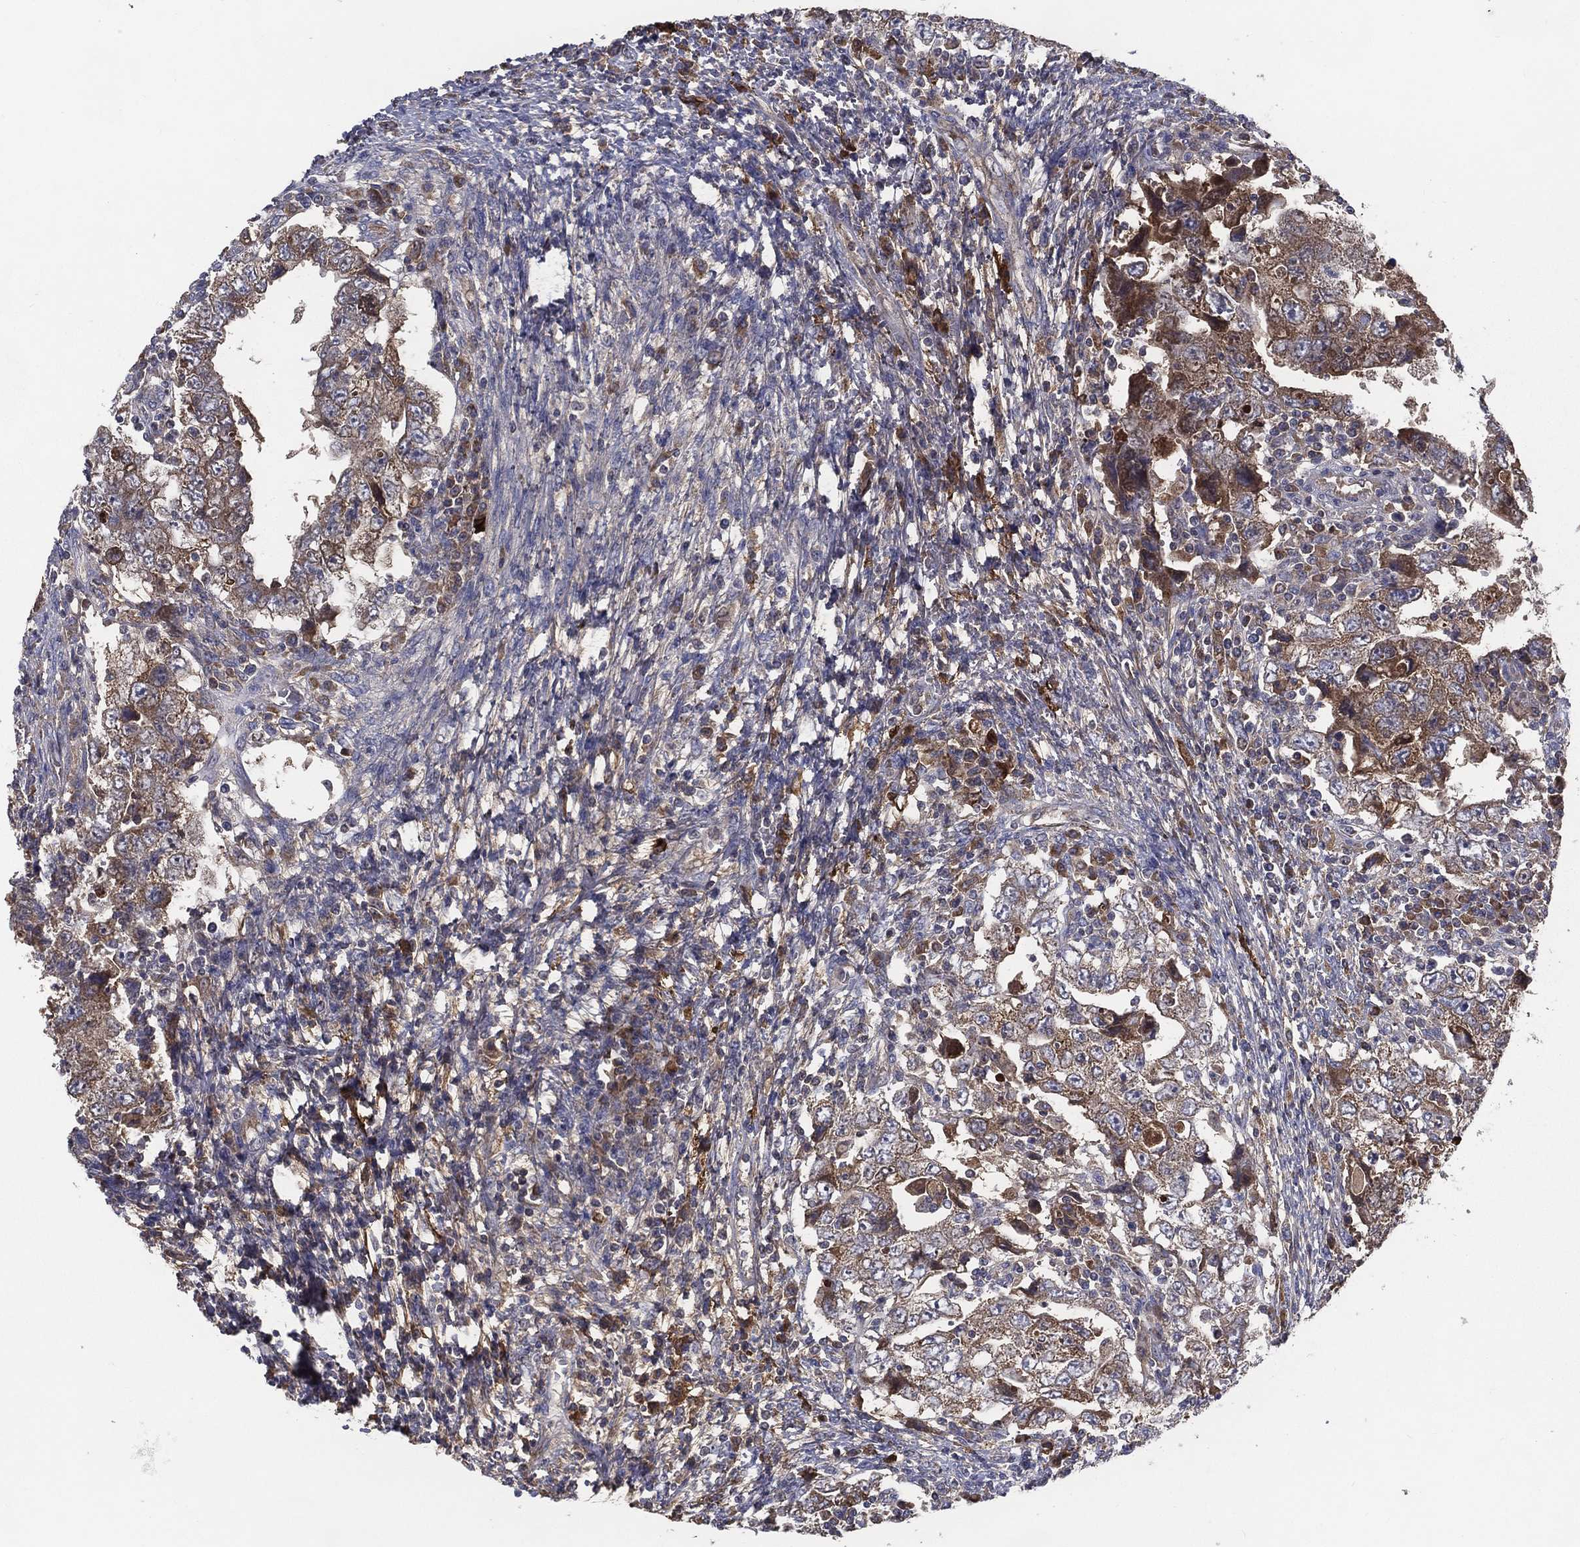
{"staining": {"intensity": "moderate", "quantity": "<25%", "location": "cytoplasmic/membranous"}, "tissue": "testis cancer", "cell_type": "Tumor cells", "image_type": "cancer", "snomed": [{"axis": "morphology", "description": "Carcinoma, Embryonal, NOS"}, {"axis": "topography", "description": "Testis"}], "caption": "There is low levels of moderate cytoplasmic/membranous staining in tumor cells of testis embryonal carcinoma, as demonstrated by immunohistochemical staining (brown color).", "gene": "MT-ND1", "patient": {"sex": "male", "age": 26}}